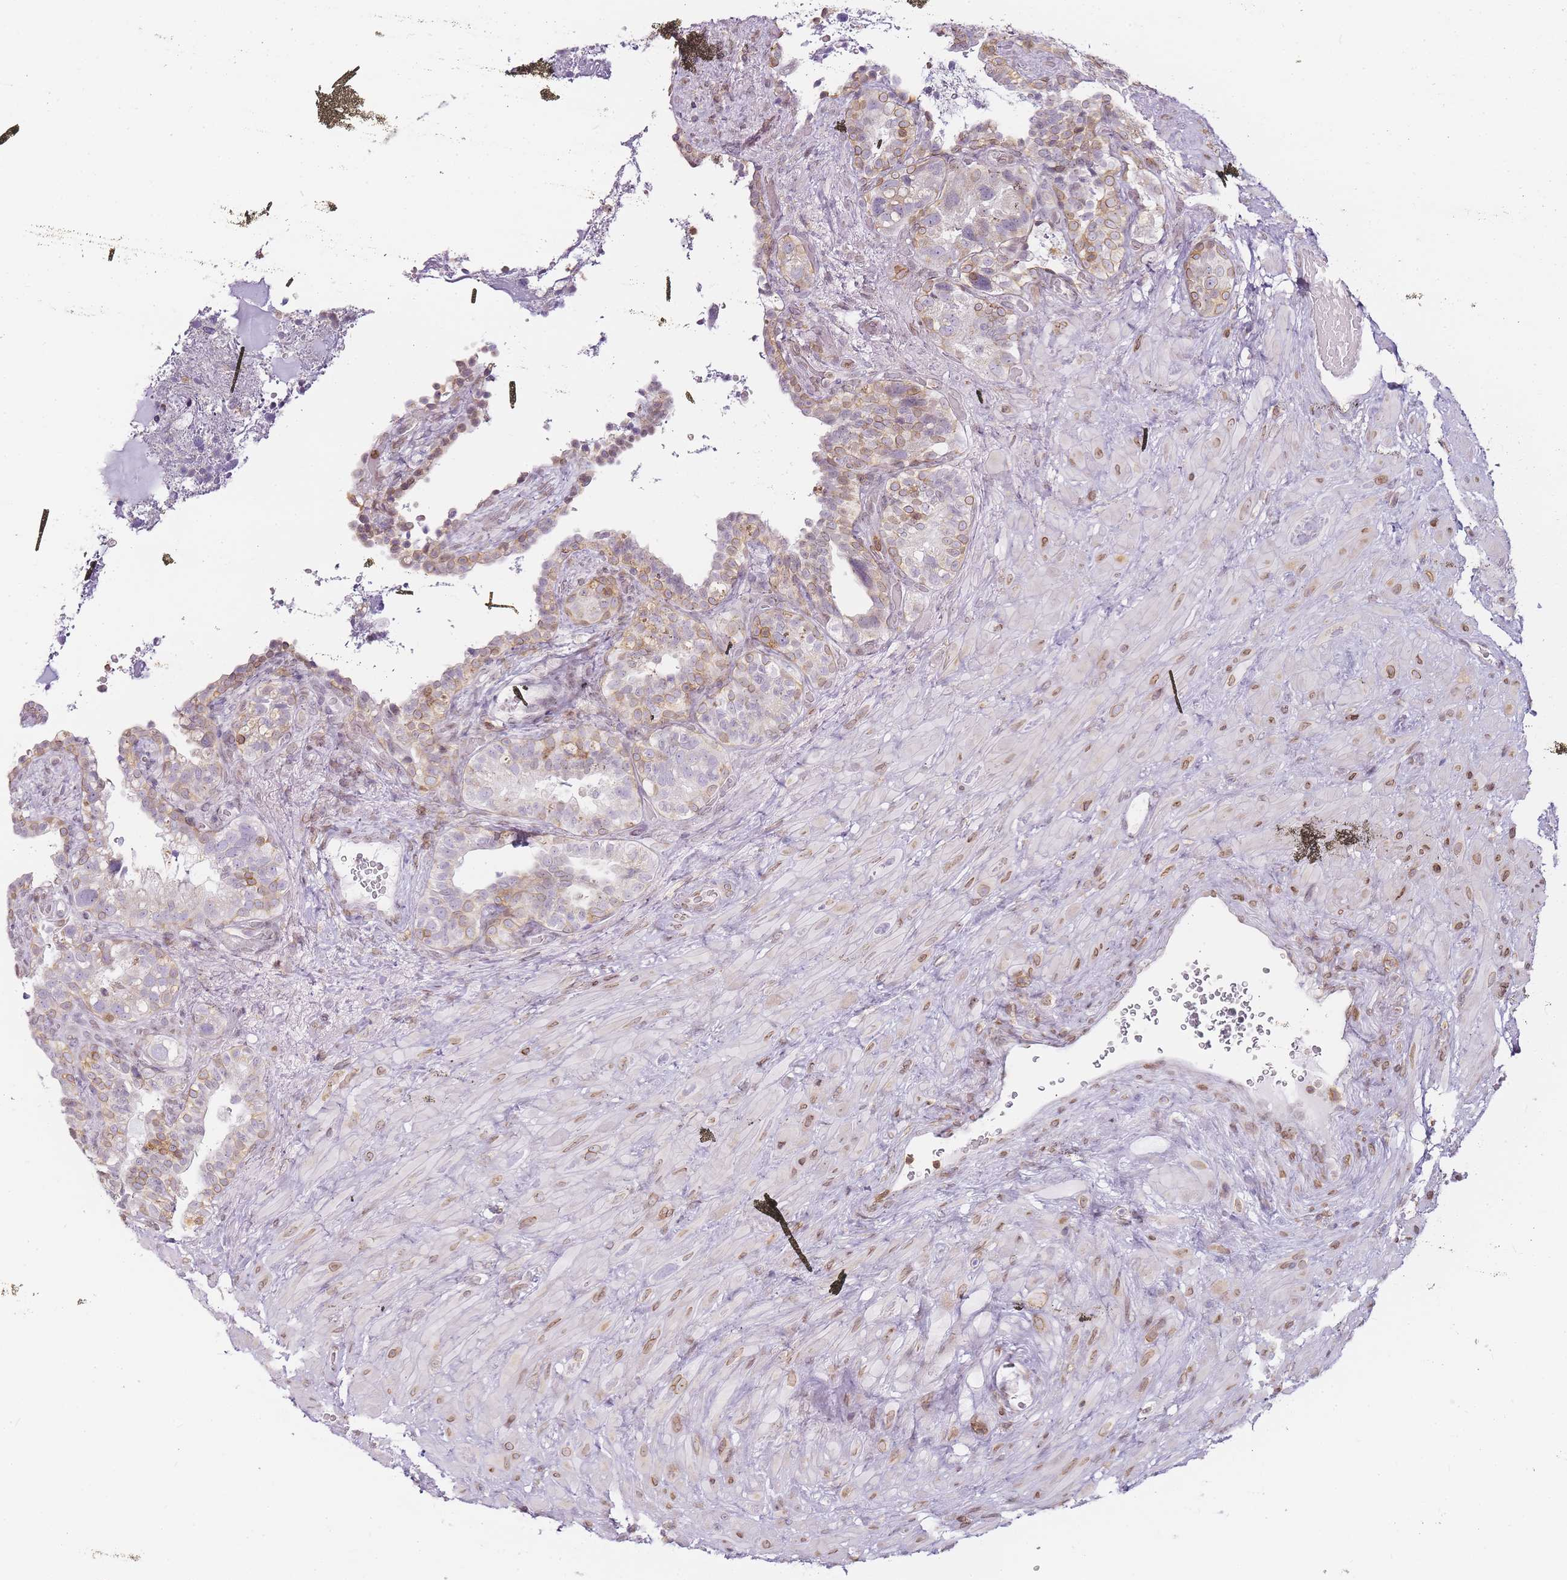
{"staining": {"intensity": "weak", "quantity": "<25%", "location": "cytoplasmic/membranous"}, "tissue": "seminal vesicle", "cell_type": "Glandular cells", "image_type": "normal", "snomed": [{"axis": "morphology", "description": "Normal tissue, NOS"}, {"axis": "topography", "description": "Seminal veicle"}, {"axis": "topography", "description": "Peripheral nerve tissue"}], "caption": "A histopathology image of human seminal vesicle is negative for staining in glandular cells. (DAB (3,3'-diaminobenzidine) IHC with hematoxylin counter stain).", "gene": "JAKMIP1", "patient": {"sex": "male", "age": 67}}